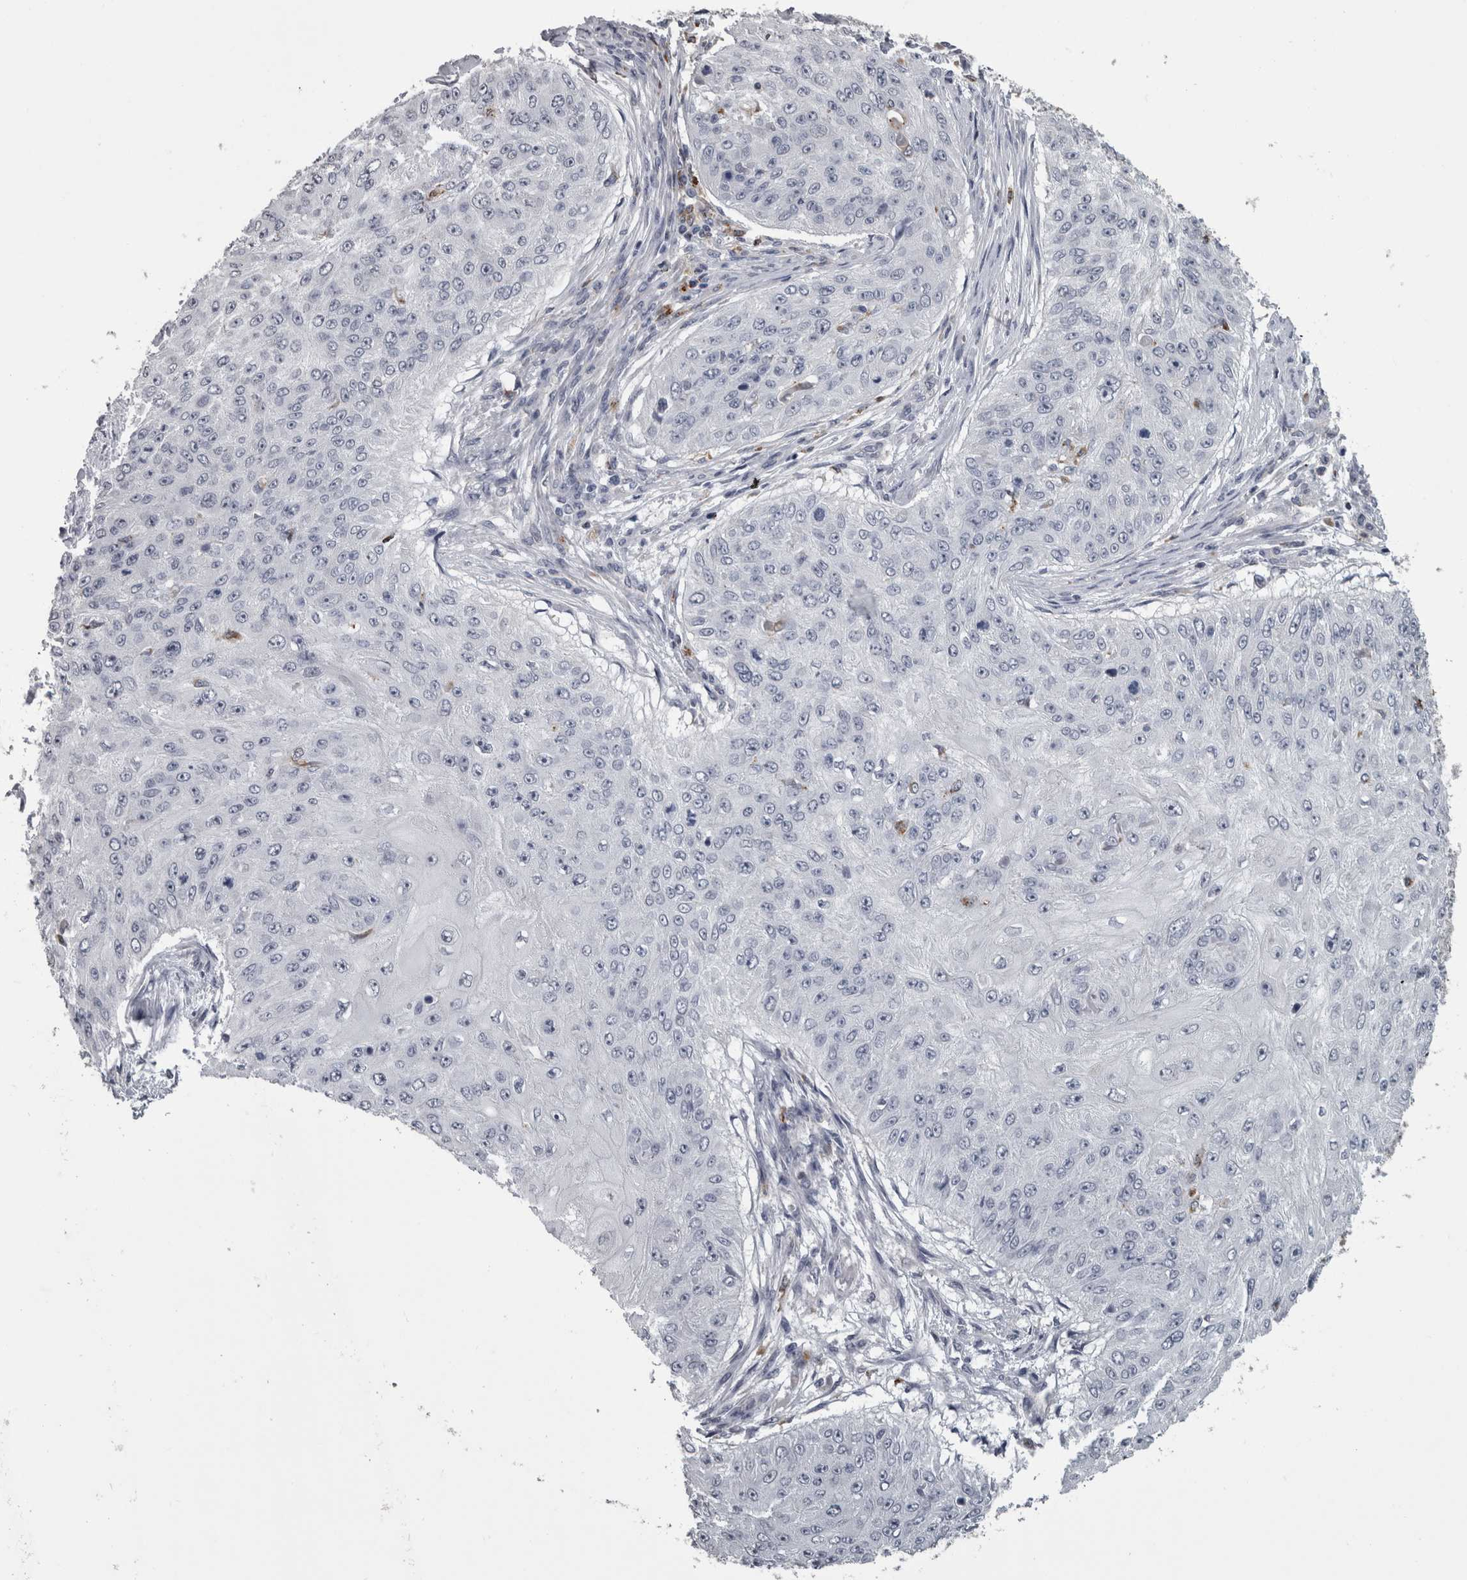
{"staining": {"intensity": "negative", "quantity": "none", "location": "none"}, "tissue": "skin cancer", "cell_type": "Tumor cells", "image_type": "cancer", "snomed": [{"axis": "morphology", "description": "Squamous cell carcinoma, NOS"}, {"axis": "topography", "description": "Skin"}], "caption": "The micrograph shows no significant staining in tumor cells of skin squamous cell carcinoma.", "gene": "NAAA", "patient": {"sex": "female", "age": 80}}